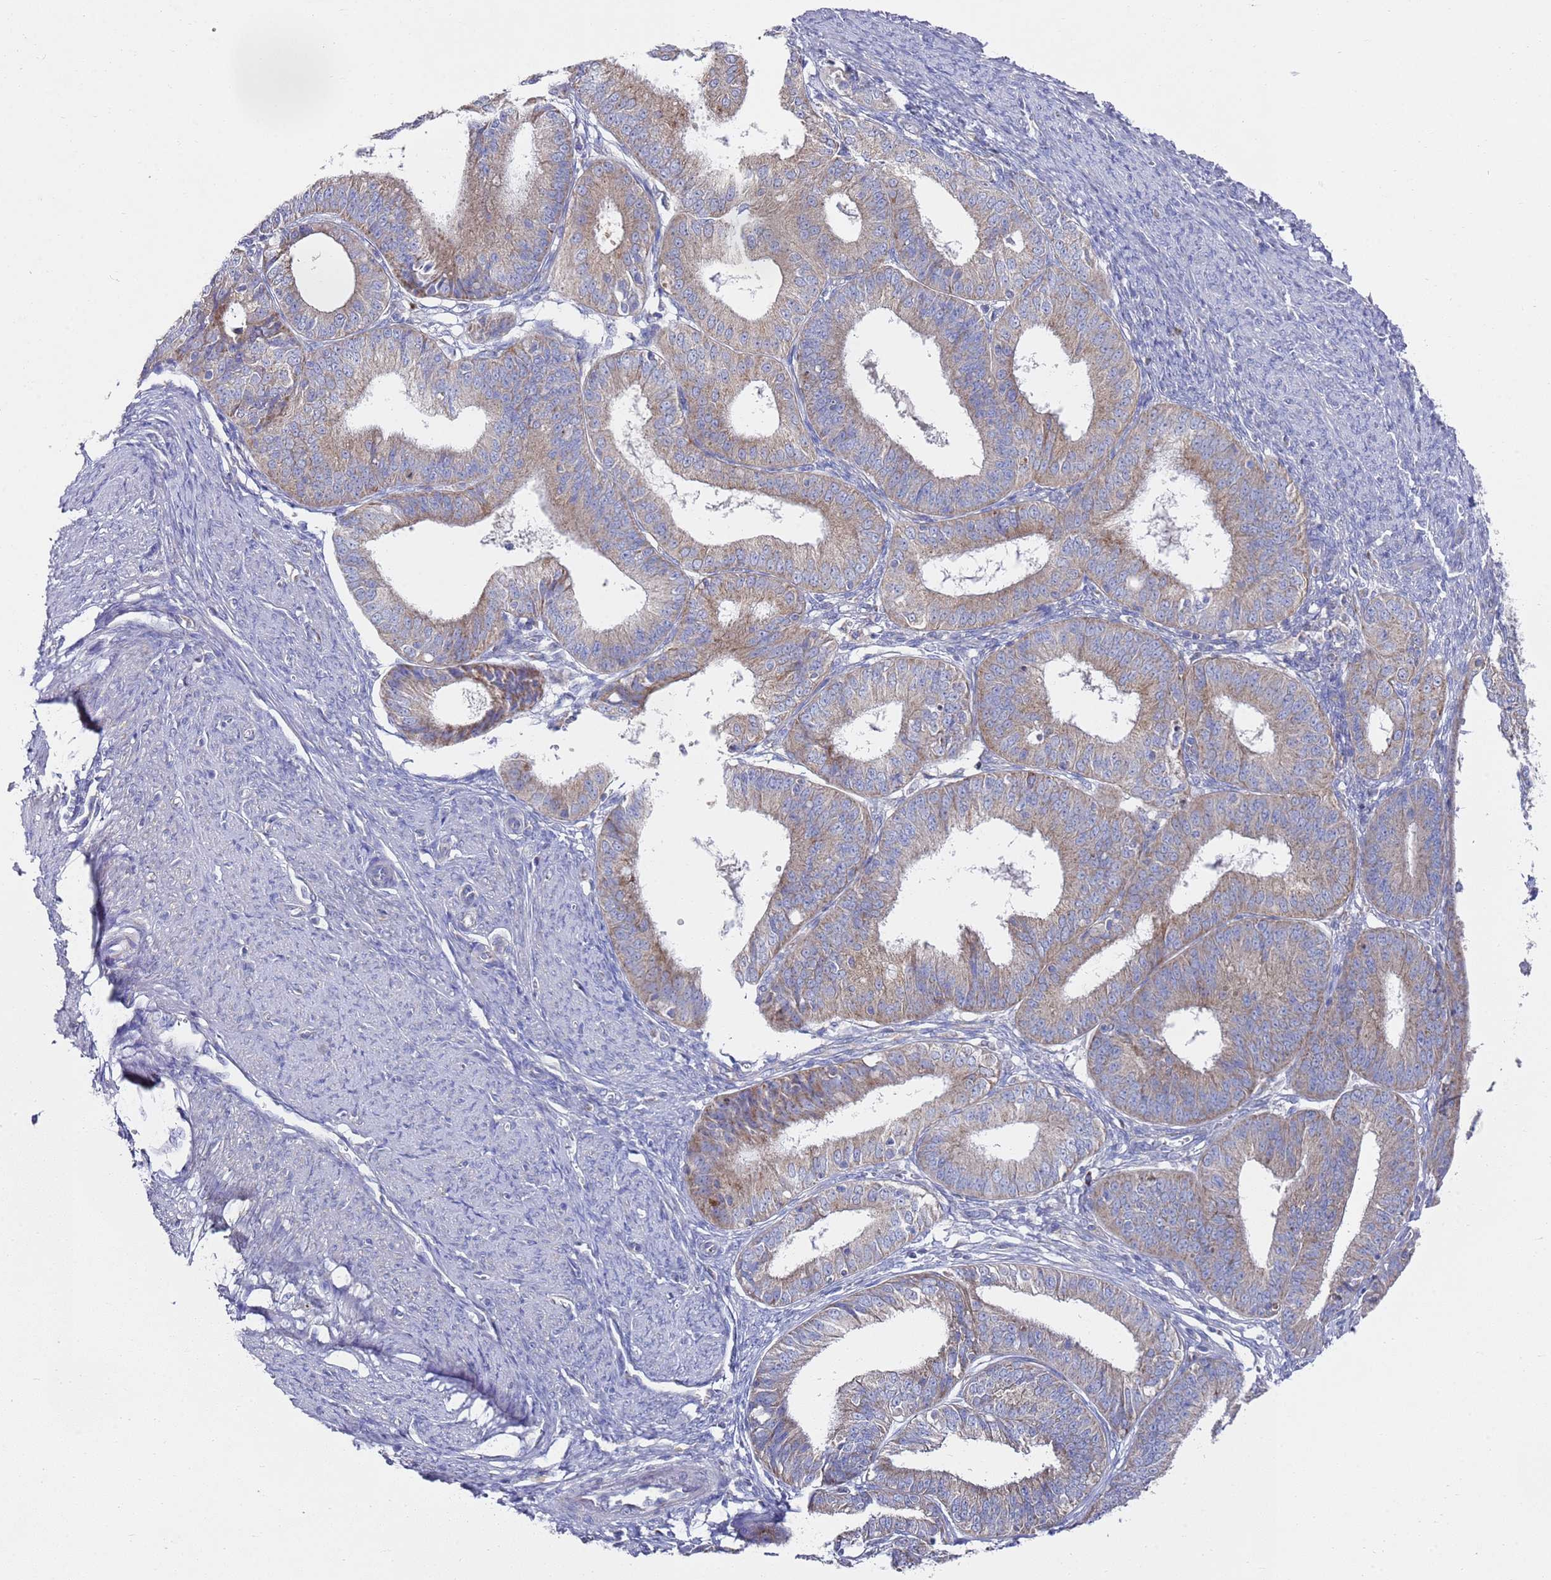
{"staining": {"intensity": "weak", "quantity": ">75%", "location": "cytoplasmic/membranous"}, "tissue": "endometrial cancer", "cell_type": "Tumor cells", "image_type": "cancer", "snomed": [{"axis": "morphology", "description": "Adenocarcinoma, NOS"}, {"axis": "topography", "description": "Endometrium"}], "caption": "Immunohistochemical staining of human endometrial cancer reveals low levels of weak cytoplasmic/membranous expression in about >75% of tumor cells.", "gene": "NPEPPS", "patient": {"sex": "female", "age": 51}}